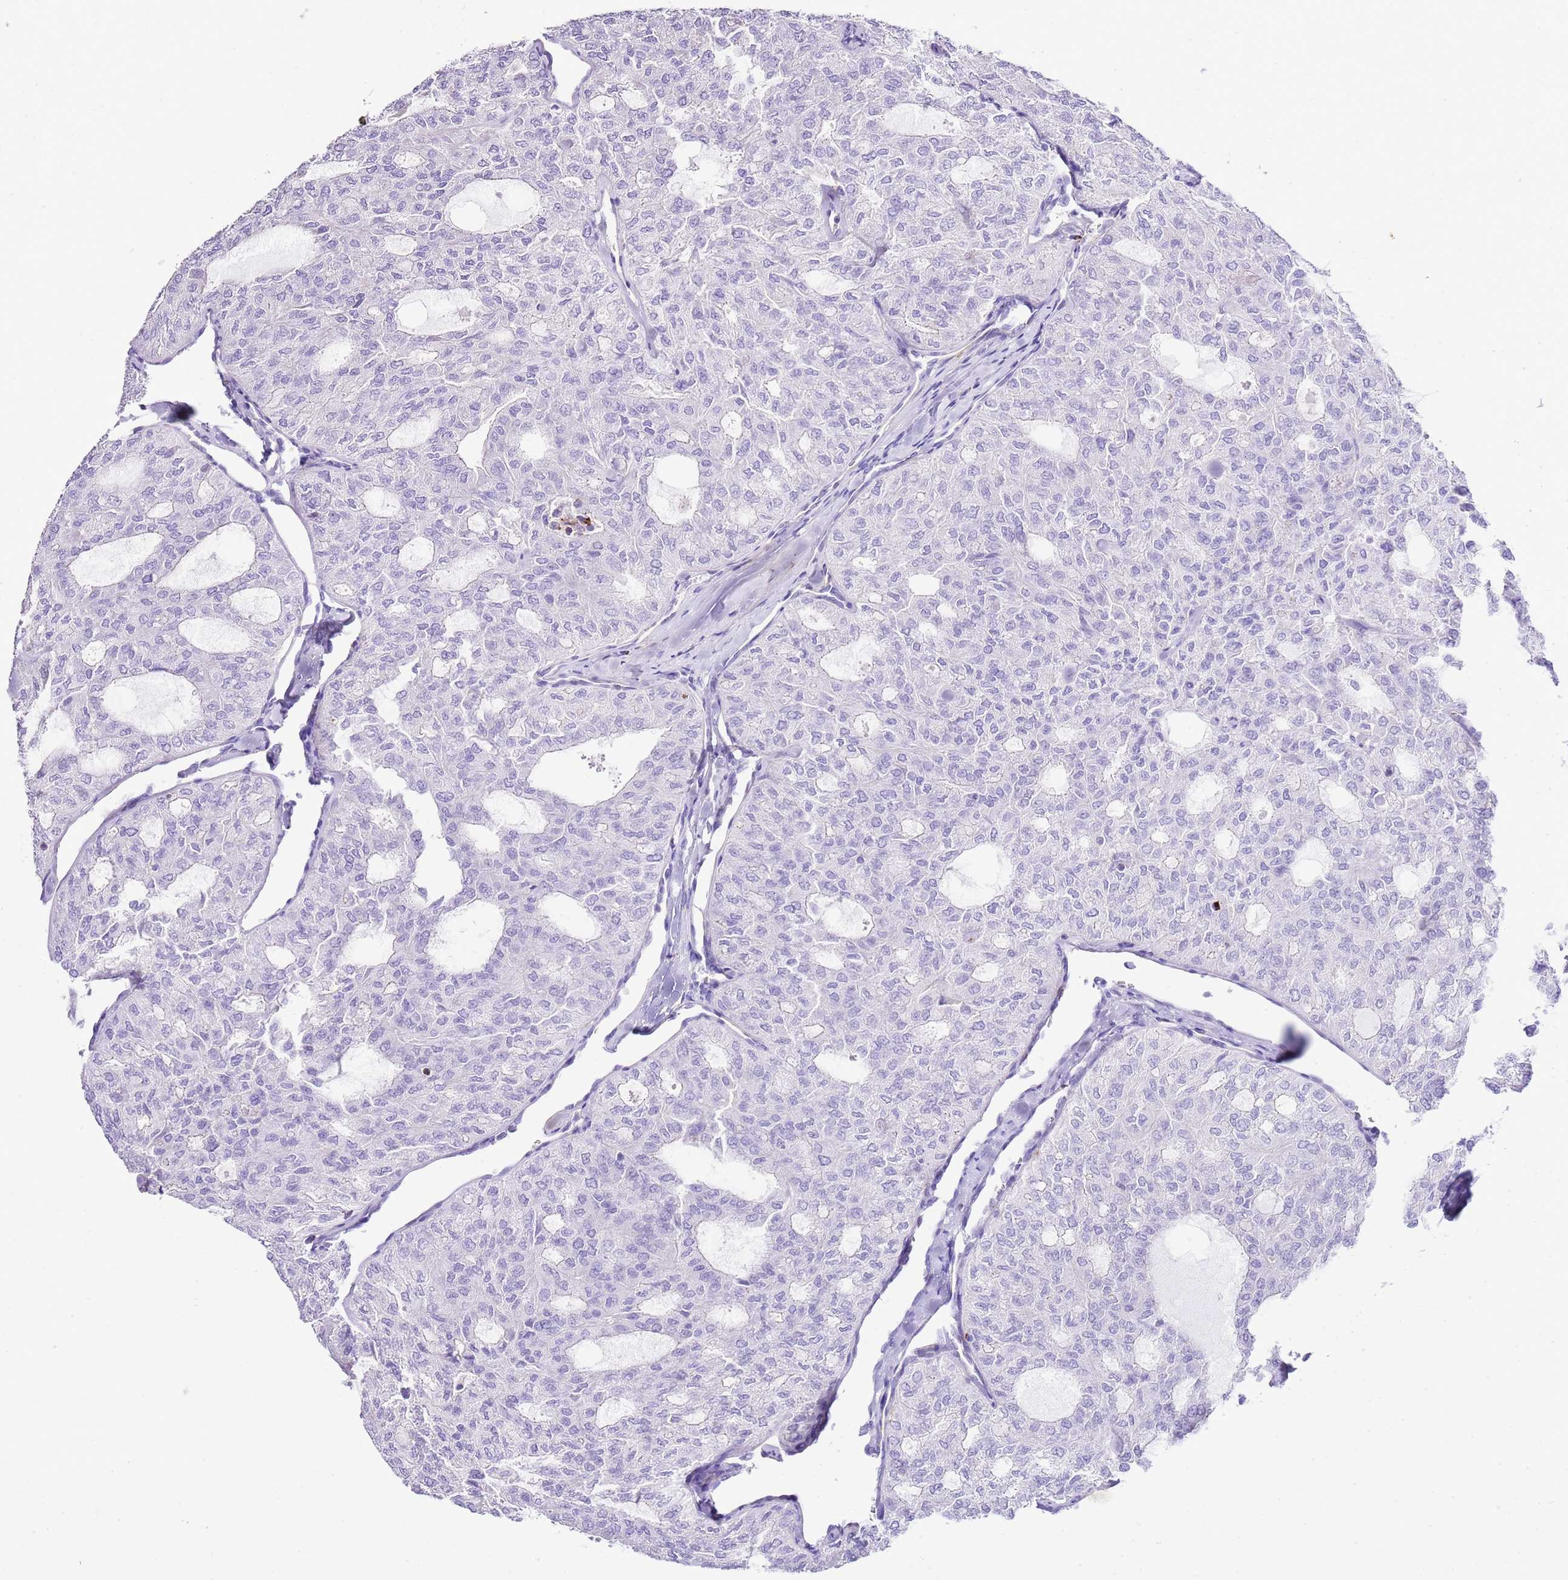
{"staining": {"intensity": "negative", "quantity": "none", "location": "none"}, "tissue": "thyroid cancer", "cell_type": "Tumor cells", "image_type": "cancer", "snomed": [{"axis": "morphology", "description": "Follicular adenoma carcinoma, NOS"}, {"axis": "topography", "description": "Thyroid gland"}], "caption": "Tumor cells are negative for protein expression in human follicular adenoma carcinoma (thyroid).", "gene": "ALDH3A1", "patient": {"sex": "male", "age": 75}}